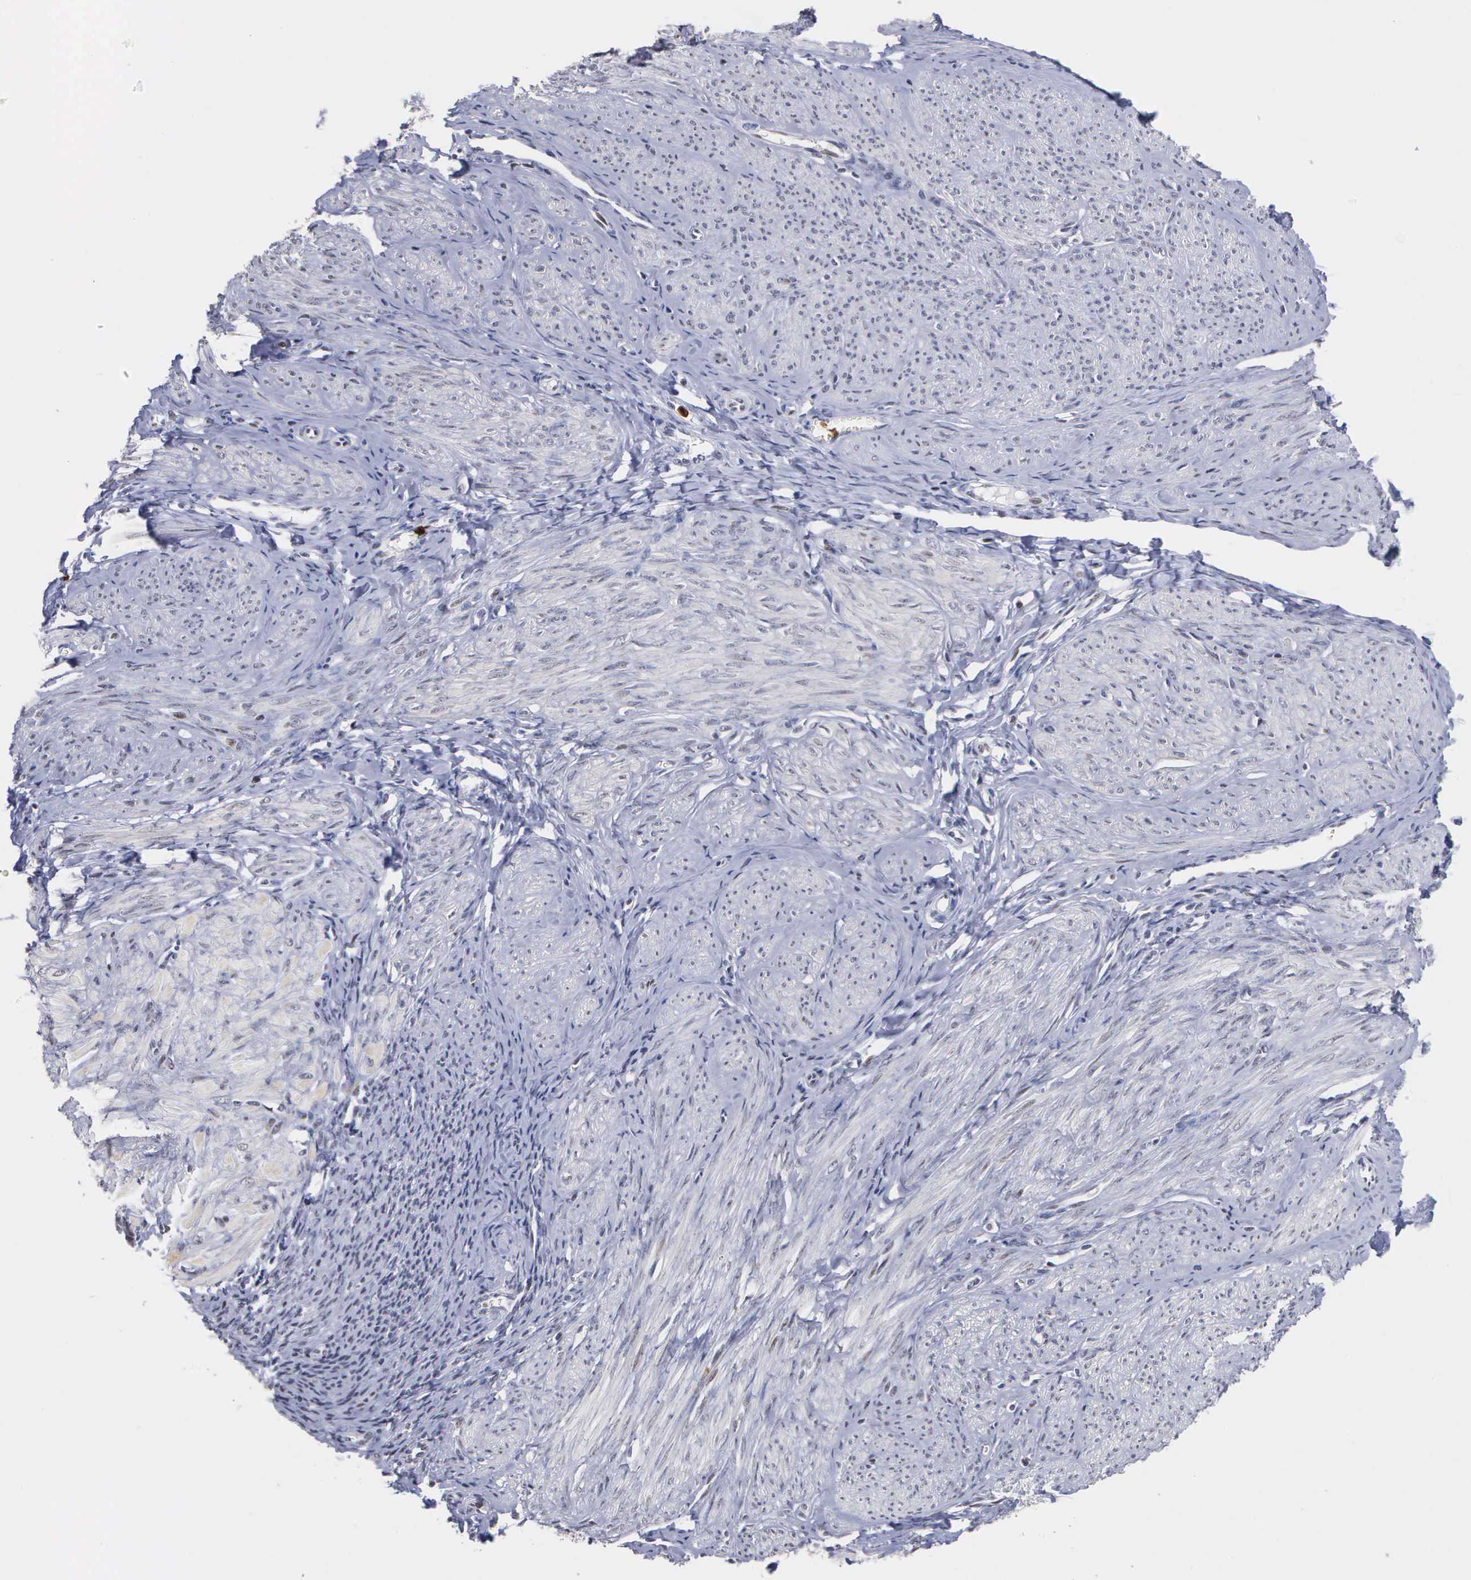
{"staining": {"intensity": "negative", "quantity": "none", "location": "none"}, "tissue": "smooth muscle", "cell_type": "Smooth muscle cells", "image_type": "normal", "snomed": [{"axis": "morphology", "description": "Normal tissue, NOS"}, {"axis": "topography", "description": "Uterus"}], "caption": "Human smooth muscle stained for a protein using IHC demonstrates no expression in smooth muscle cells.", "gene": "SPIN3", "patient": {"sex": "female", "age": 45}}